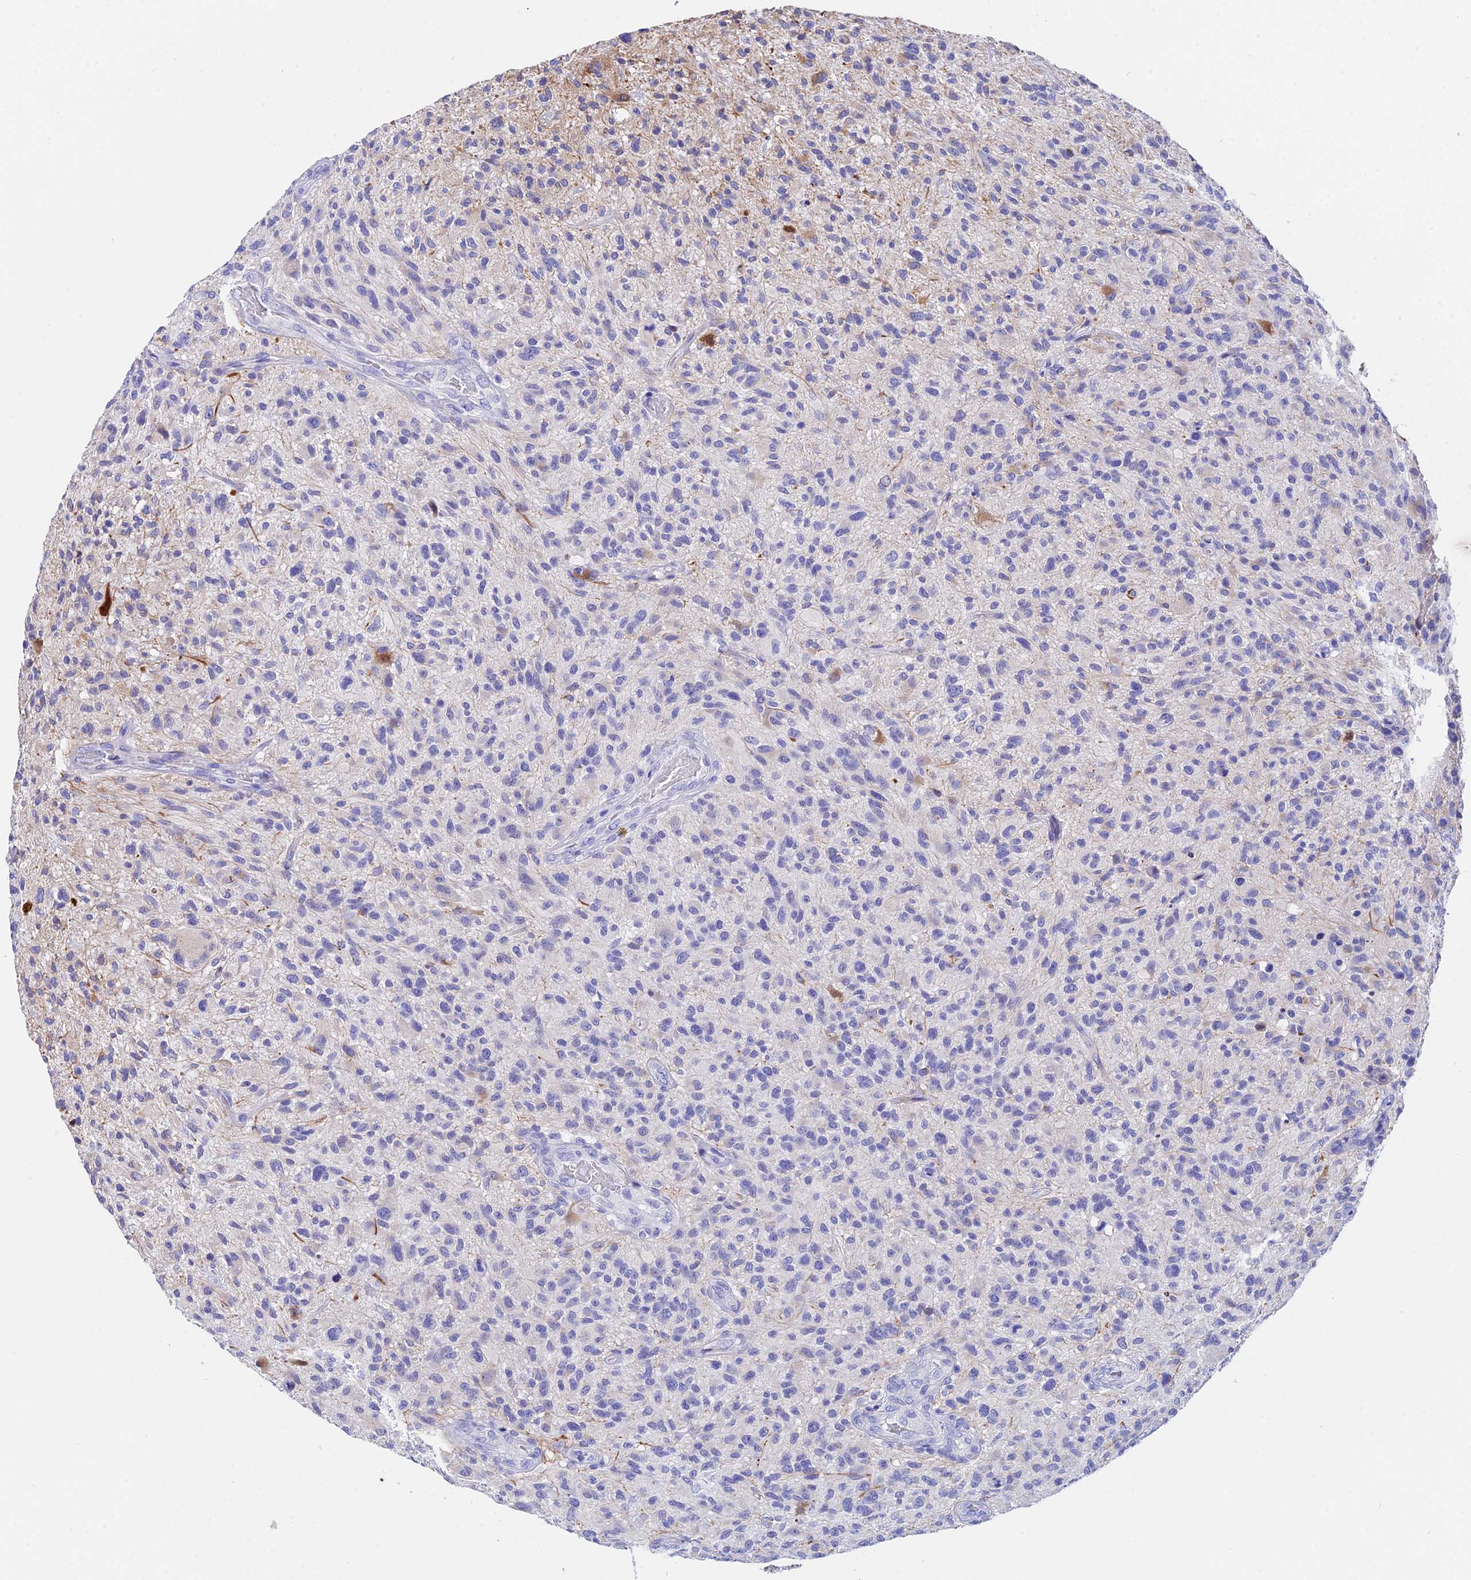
{"staining": {"intensity": "negative", "quantity": "none", "location": "none"}, "tissue": "glioma", "cell_type": "Tumor cells", "image_type": "cancer", "snomed": [{"axis": "morphology", "description": "Glioma, malignant, High grade"}, {"axis": "topography", "description": "Brain"}], "caption": "The image demonstrates no staining of tumor cells in high-grade glioma (malignant). (DAB immunohistochemistry, high magnification).", "gene": "CEP41", "patient": {"sex": "male", "age": 47}}